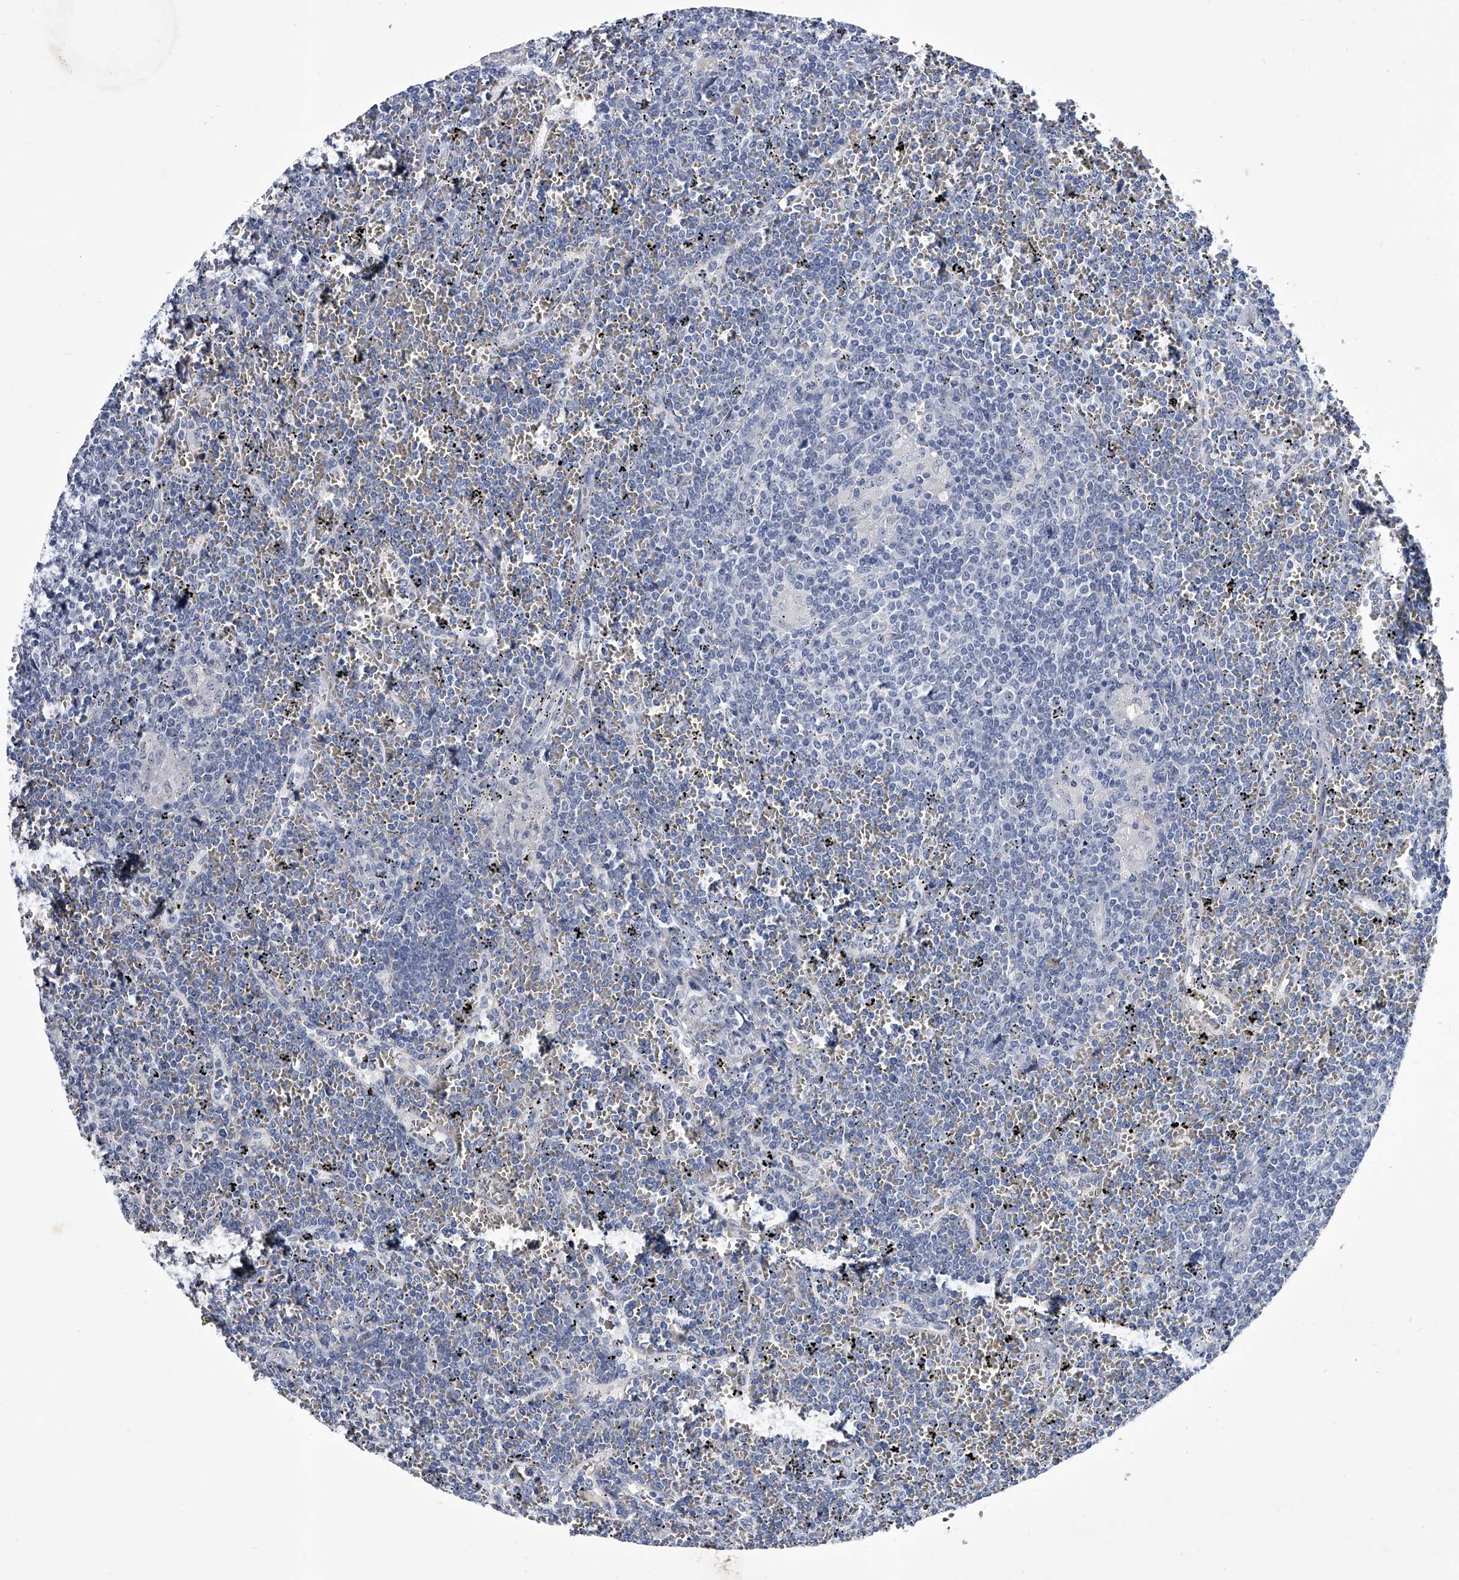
{"staining": {"intensity": "negative", "quantity": "none", "location": "none"}, "tissue": "lymphoma", "cell_type": "Tumor cells", "image_type": "cancer", "snomed": [{"axis": "morphology", "description": "Malignant lymphoma, non-Hodgkin's type, Low grade"}, {"axis": "topography", "description": "Spleen"}], "caption": "The histopathology image reveals no staining of tumor cells in lymphoma. The staining was performed using DAB to visualize the protein expression in brown, while the nuclei were stained in blue with hematoxylin (Magnification: 20x).", "gene": "CRISP2", "patient": {"sex": "female", "age": 19}}